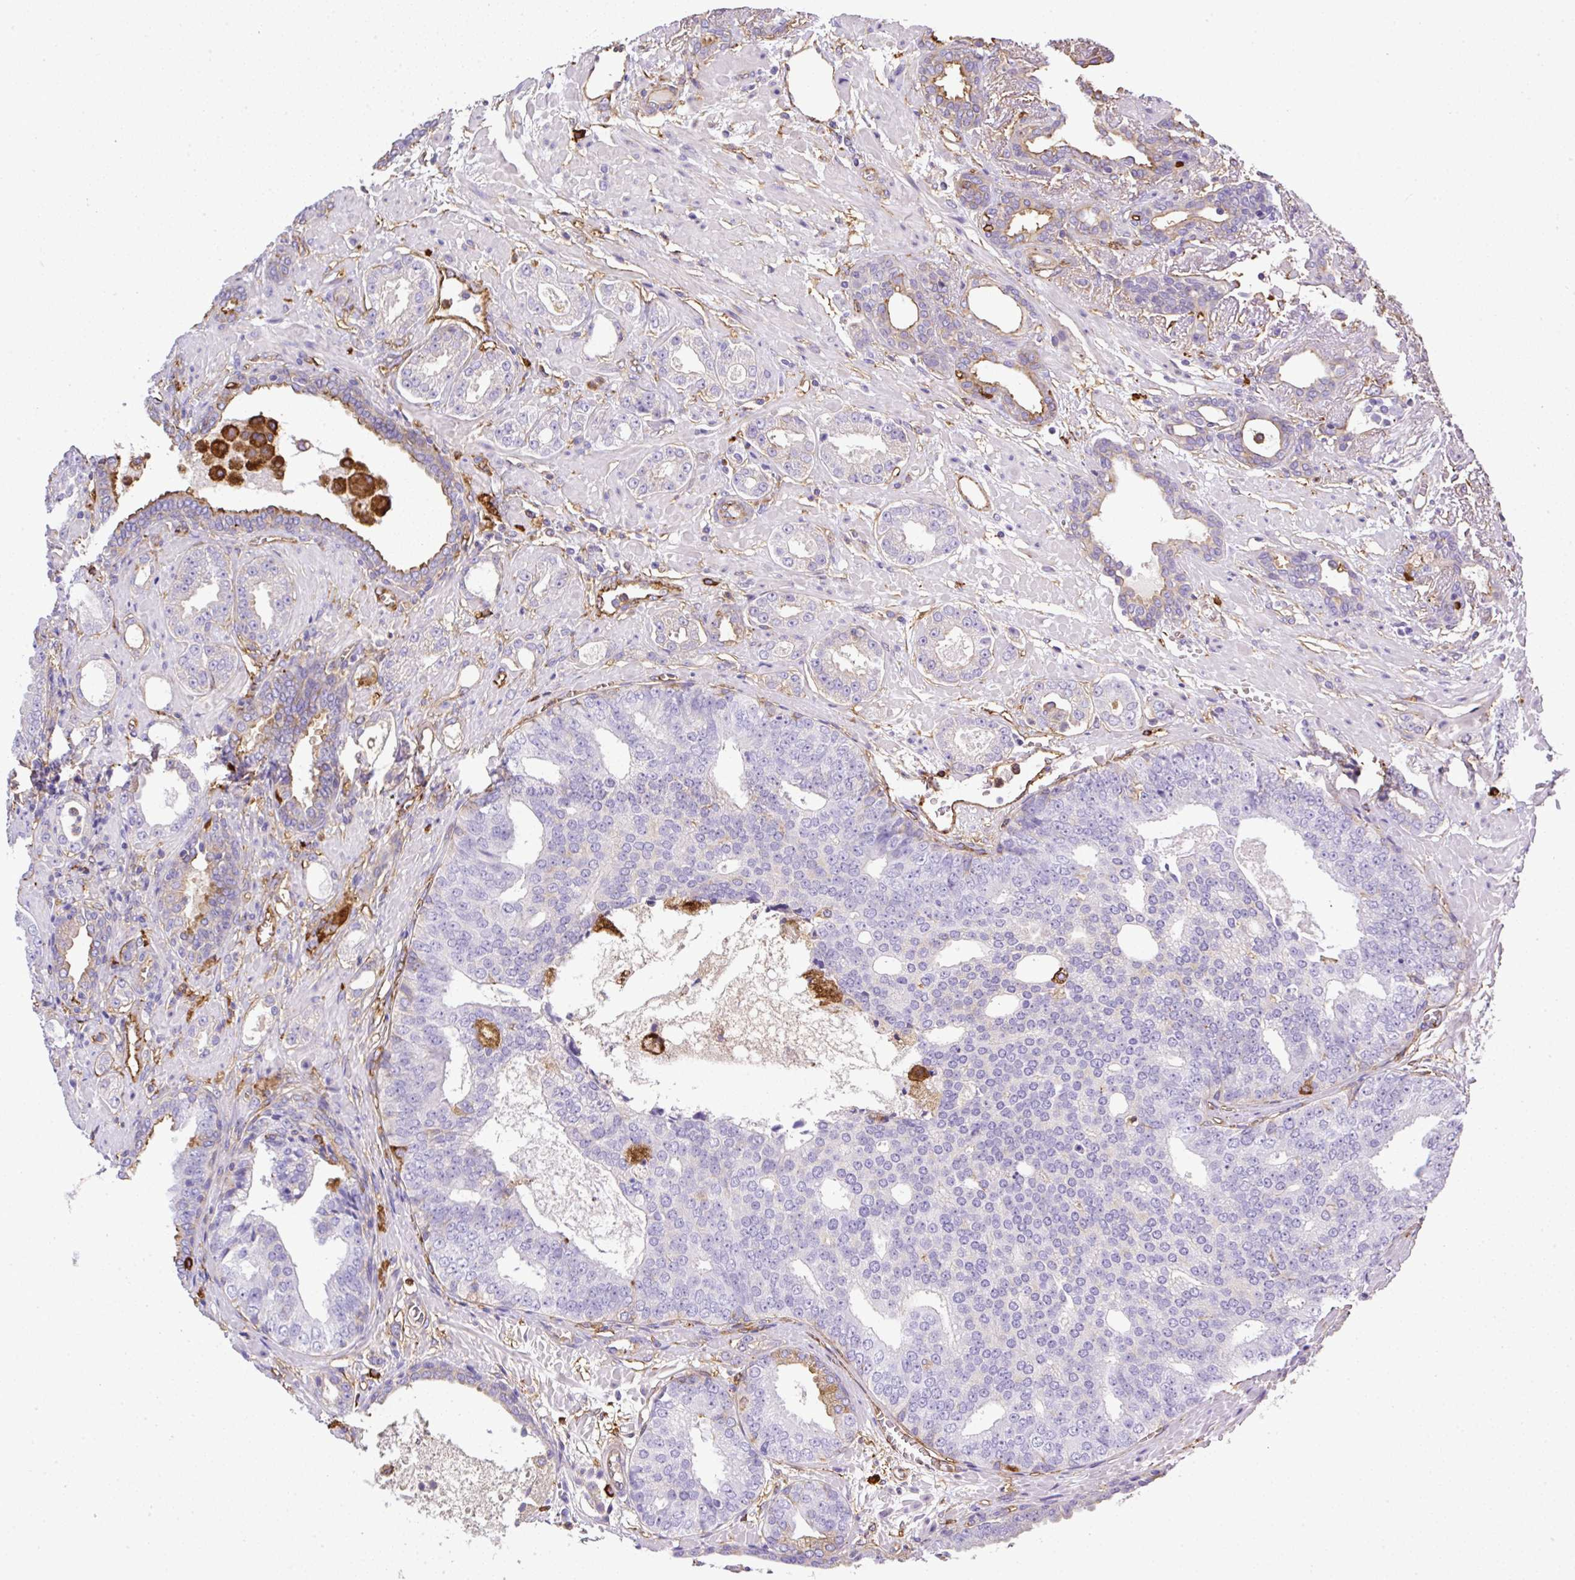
{"staining": {"intensity": "negative", "quantity": "none", "location": "none"}, "tissue": "prostate cancer", "cell_type": "Tumor cells", "image_type": "cancer", "snomed": [{"axis": "morphology", "description": "Adenocarcinoma, High grade"}, {"axis": "topography", "description": "Prostate"}], "caption": "Human prostate cancer (high-grade adenocarcinoma) stained for a protein using IHC shows no expression in tumor cells.", "gene": "MAGEB5", "patient": {"sex": "male", "age": 71}}